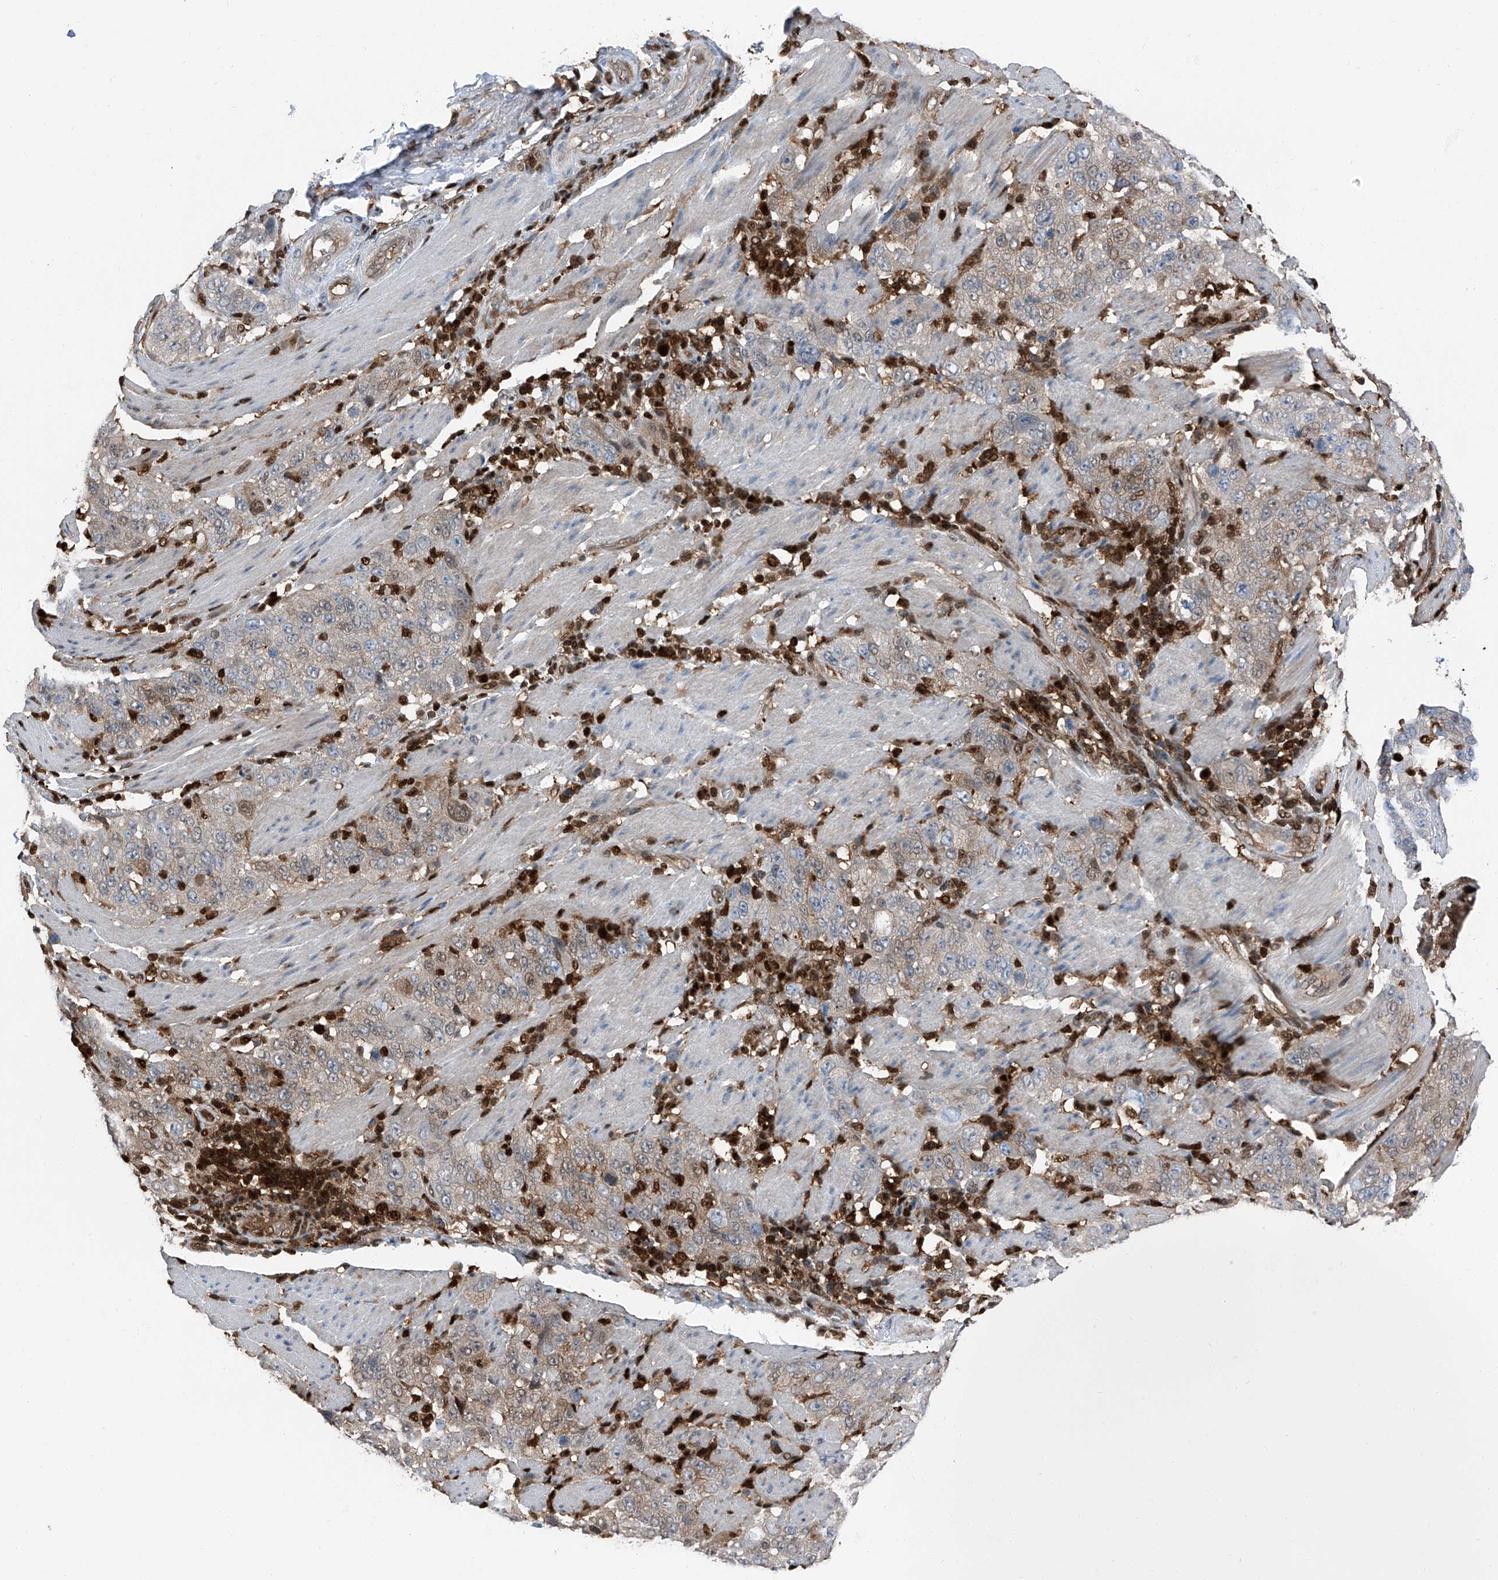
{"staining": {"intensity": "weak", "quantity": "25%-75%", "location": "cytoplasmic/membranous"}, "tissue": "stomach cancer", "cell_type": "Tumor cells", "image_type": "cancer", "snomed": [{"axis": "morphology", "description": "Adenocarcinoma, NOS"}, {"axis": "topography", "description": "Stomach"}], "caption": "High-magnification brightfield microscopy of stomach cancer (adenocarcinoma) stained with DAB (brown) and counterstained with hematoxylin (blue). tumor cells exhibit weak cytoplasmic/membranous expression is identified in approximately25%-75% of cells.", "gene": "PSMB10", "patient": {"sex": "male", "age": 48}}